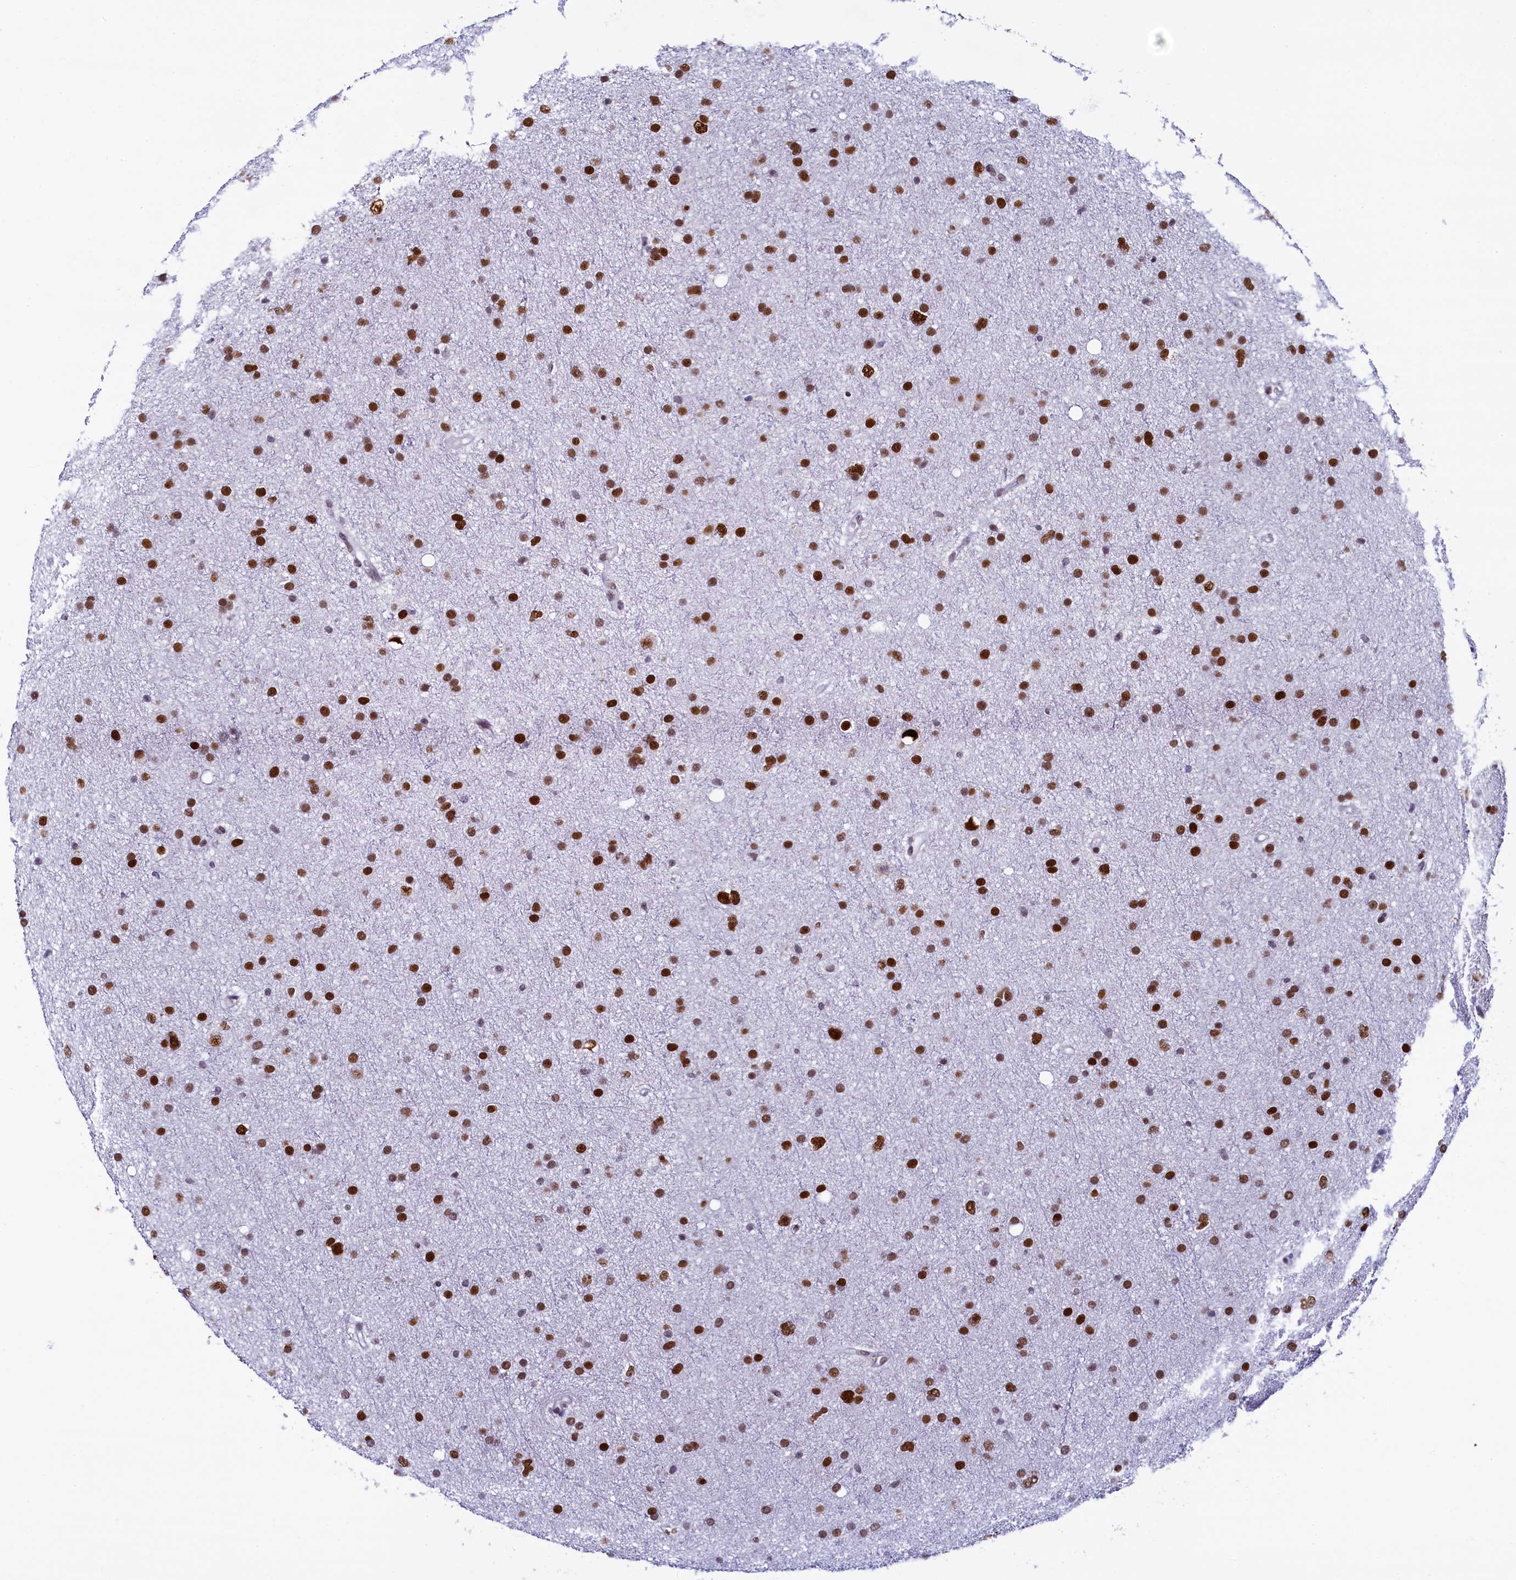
{"staining": {"intensity": "strong", "quantity": ">75%", "location": "nuclear"}, "tissue": "glioma", "cell_type": "Tumor cells", "image_type": "cancer", "snomed": [{"axis": "morphology", "description": "Glioma, malignant, Low grade"}, {"axis": "topography", "description": "Cerebral cortex"}], "caption": "A high amount of strong nuclear staining is identified in approximately >75% of tumor cells in glioma tissue.", "gene": "SUGP2", "patient": {"sex": "female", "age": 39}}